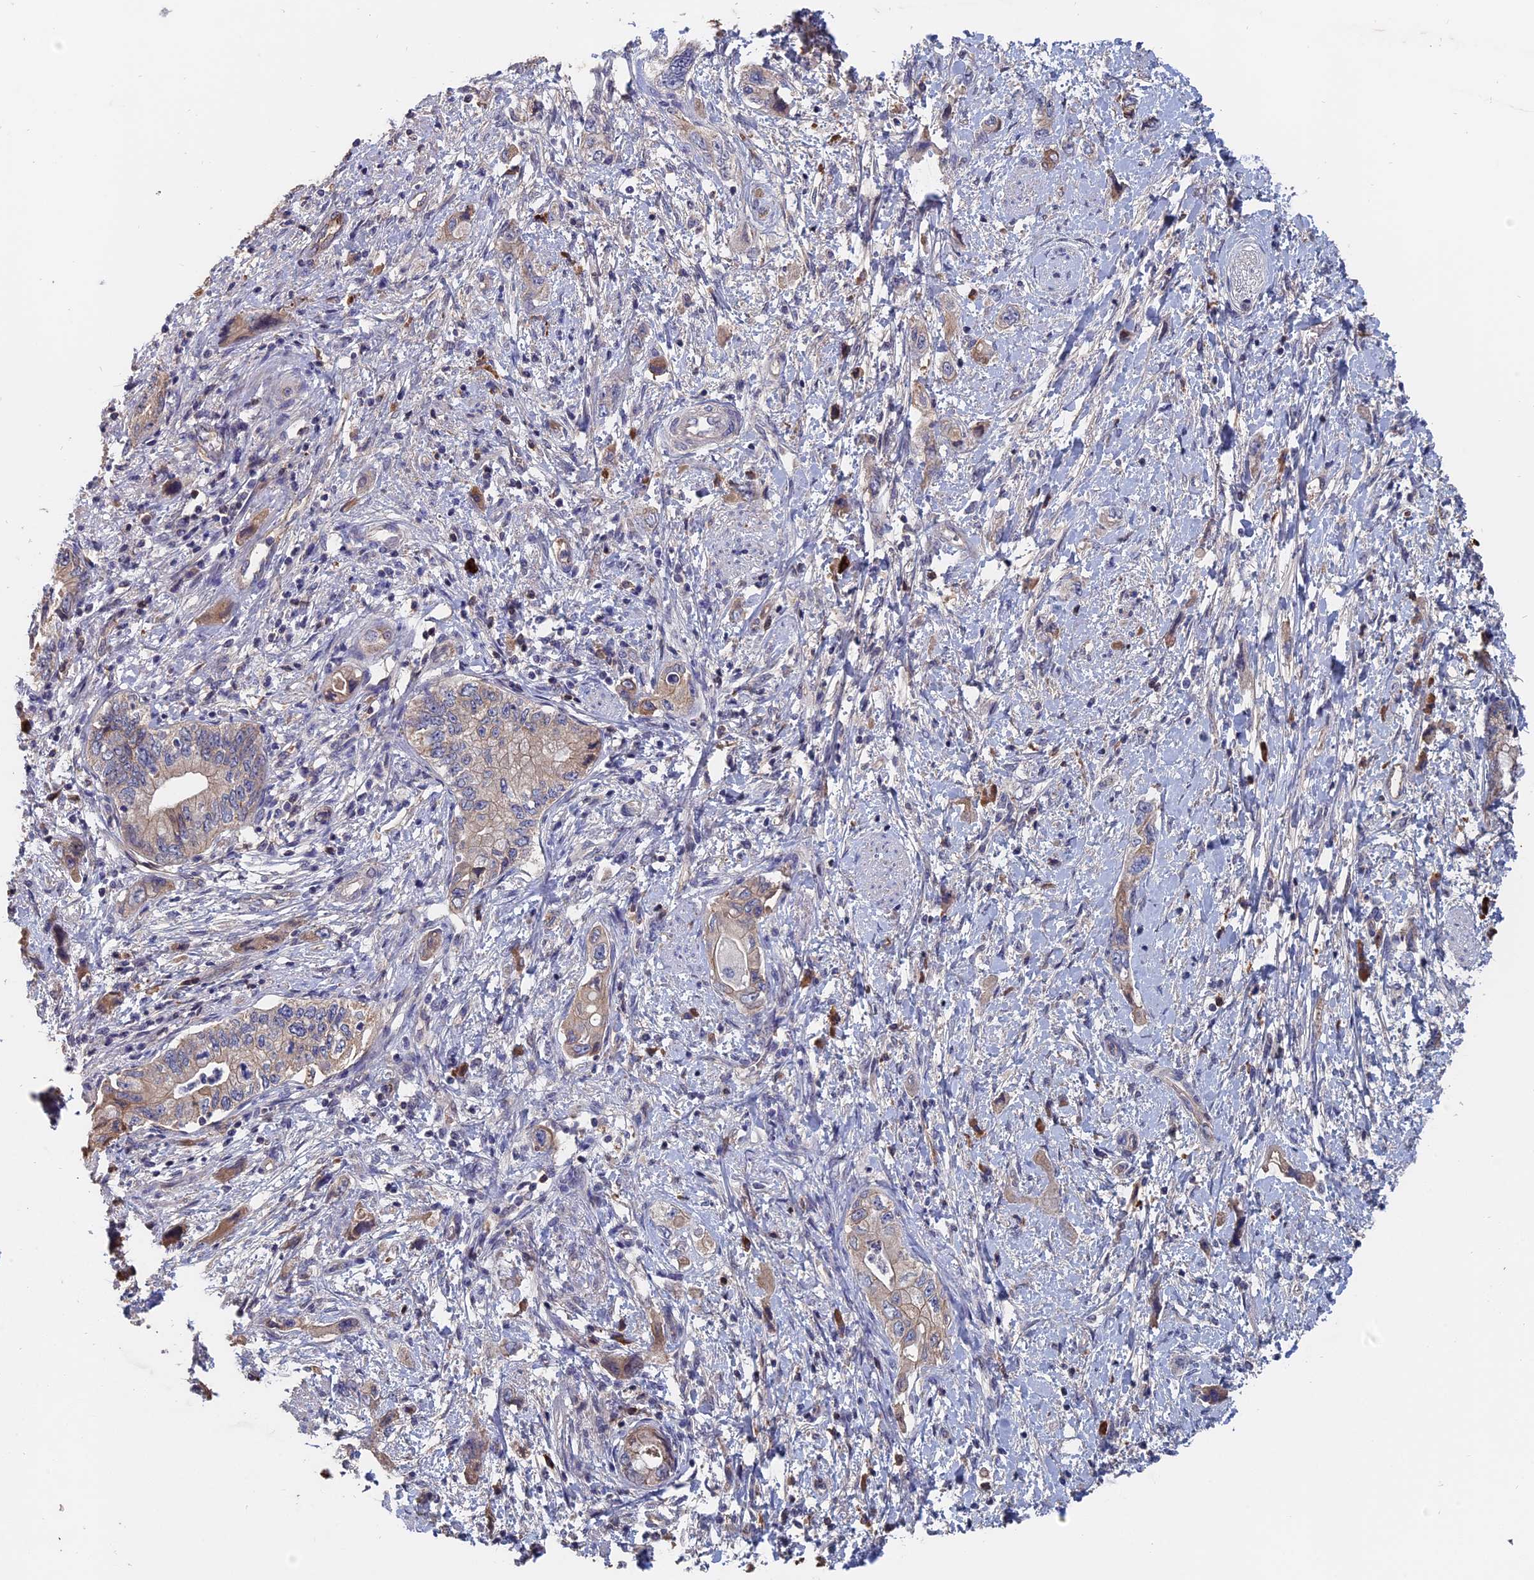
{"staining": {"intensity": "moderate", "quantity": "<25%", "location": "cytoplasmic/membranous"}, "tissue": "pancreatic cancer", "cell_type": "Tumor cells", "image_type": "cancer", "snomed": [{"axis": "morphology", "description": "Adenocarcinoma, NOS"}, {"axis": "topography", "description": "Pancreas"}], "caption": "A micrograph of pancreatic adenocarcinoma stained for a protein displays moderate cytoplasmic/membranous brown staining in tumor cells.", "gene": "SLC33A1", "patient": {"sex": "female", "age": 73}}